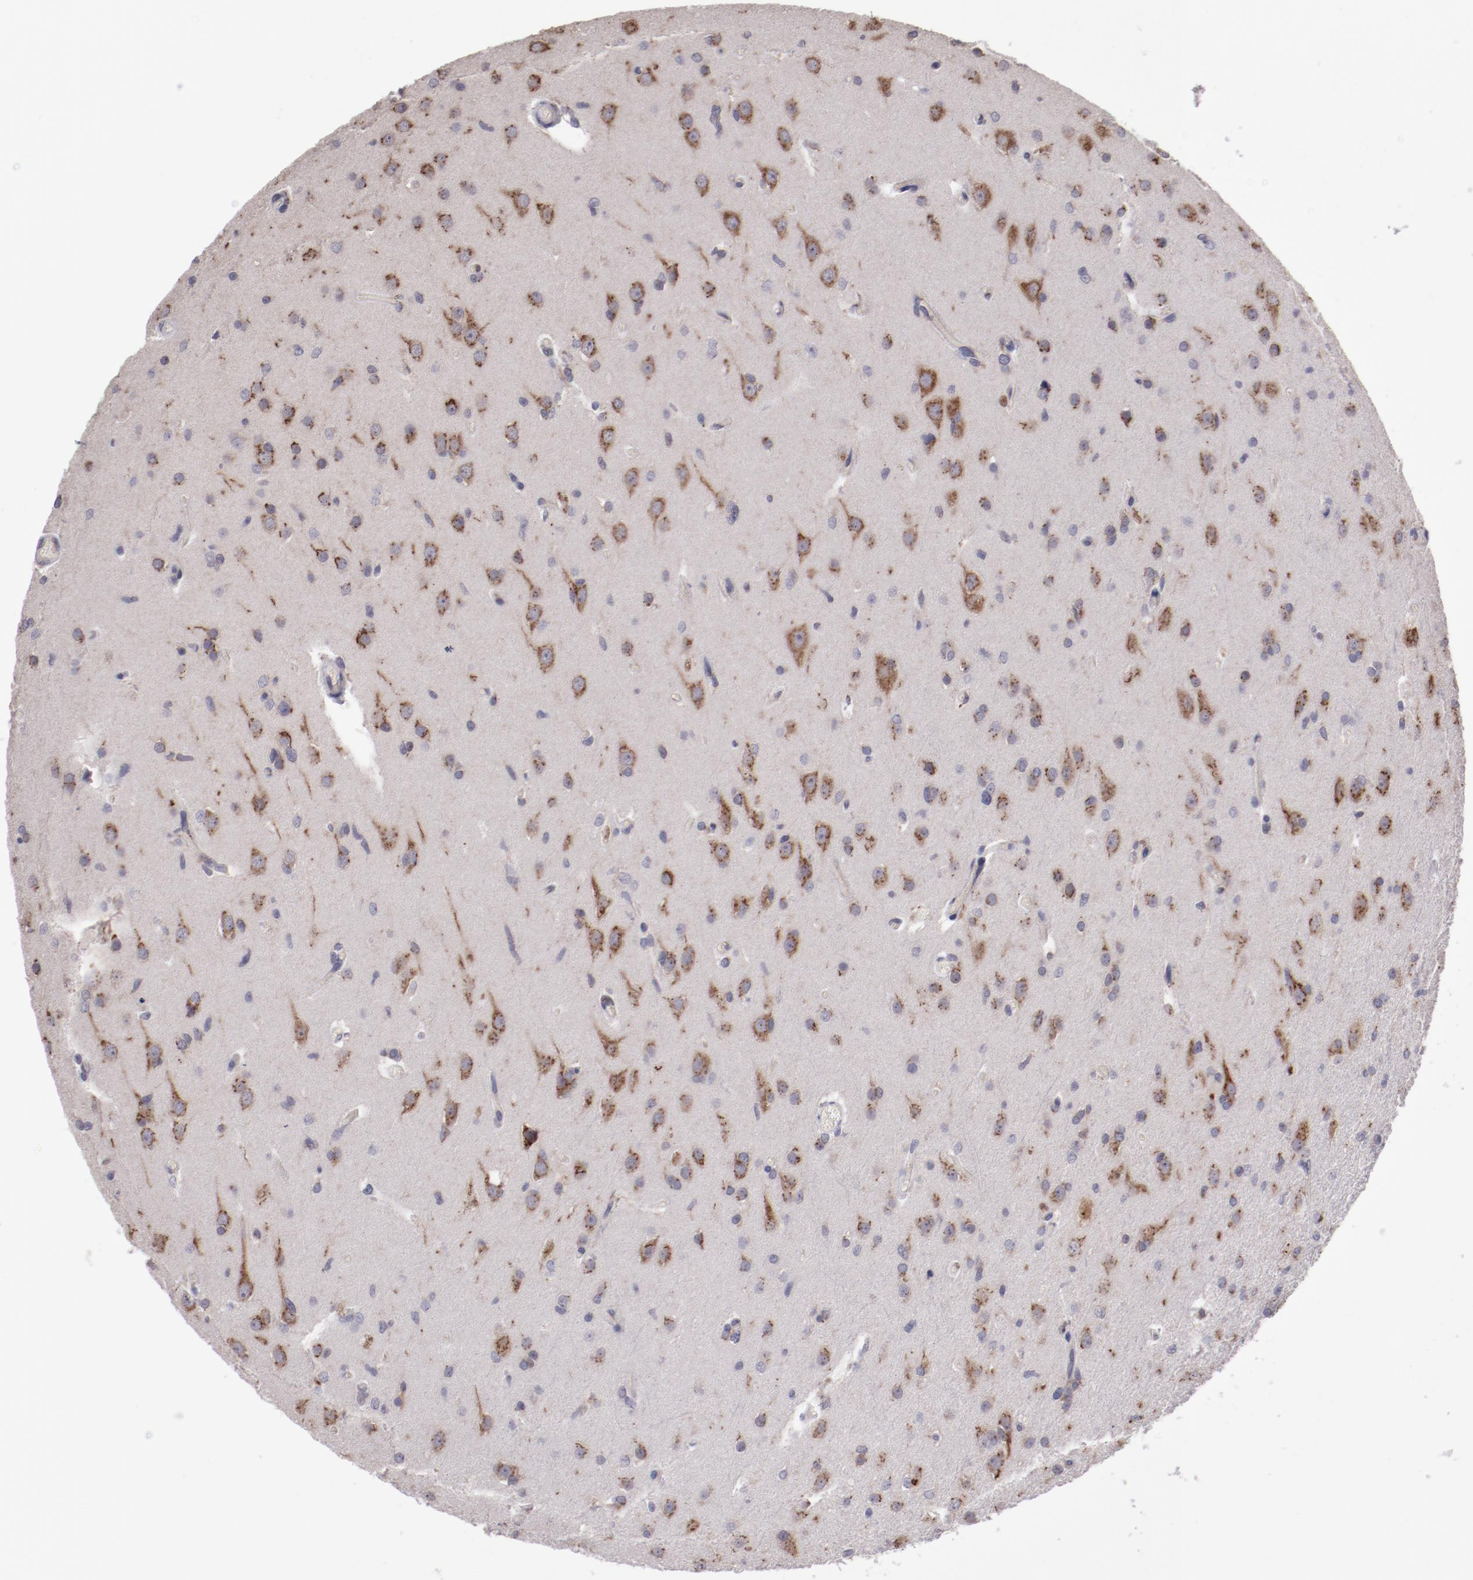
{"staining": {"intensity": "moderate", "quantity": "25%-75%", "location": "cytoplasmic/membranous"}, "tissue": "glioma", "cell_type": "Tumor cells", "image_type": "cancer", "snomed": [{"axis": "morphology", "description": "Glioma, malignant, High grade"}, {"axis": "topography", "description": "Brain"}], "caption": "A brown stain highlights moderate cytoplasmic/membranous positivity of a protein in human glioma tumor cells. The staining is performed using DAB brown chromogen to label protein expression. The nuclei are counter-stained blue using hematoxylin.", "gene": "IL12A", "patient": {"sex": "male", "age": 33}}